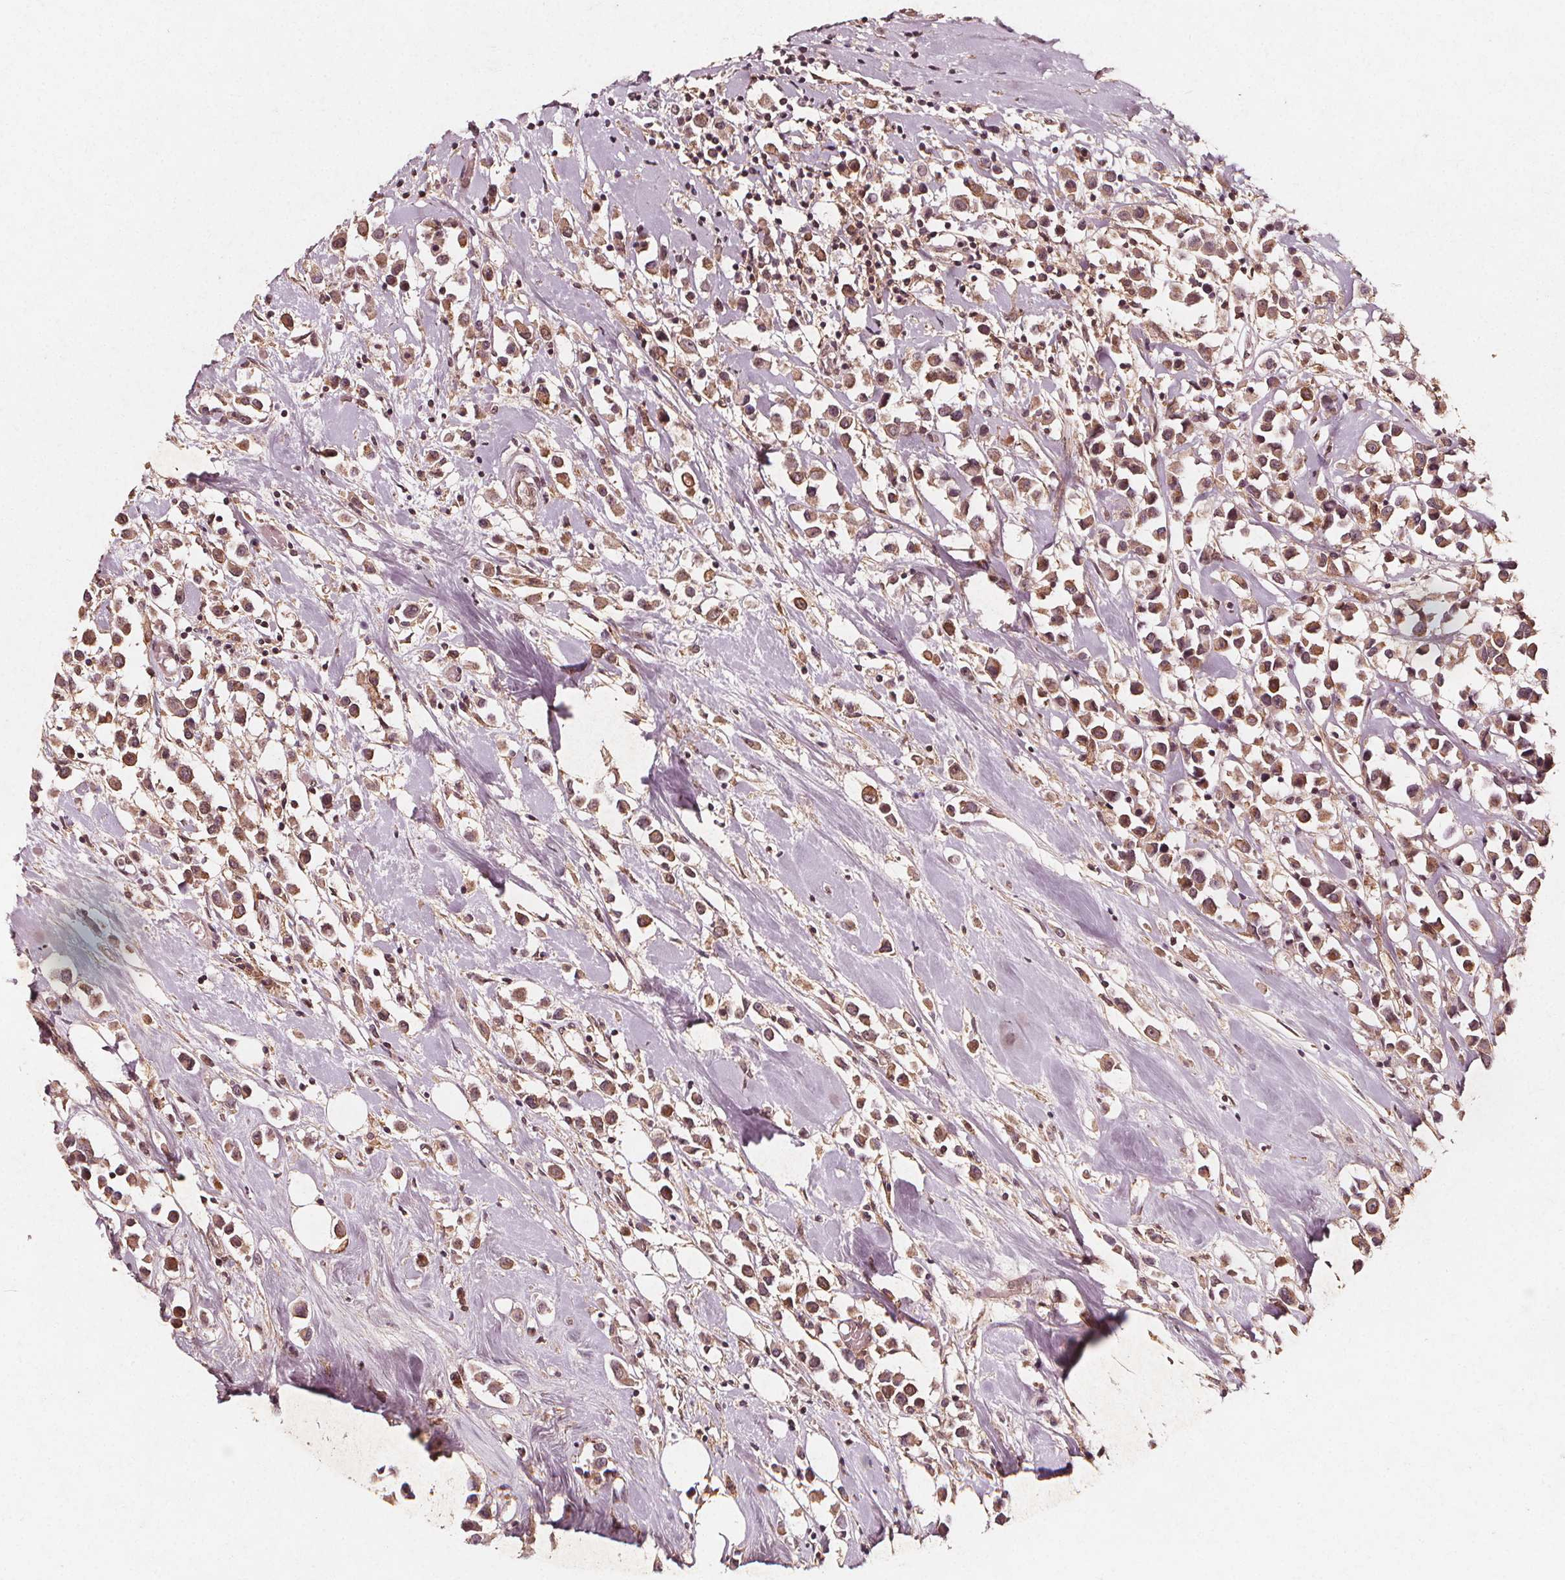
{"staining": {"intensity": "moderate", "quantity": ">75%", "location": "cytoplasmic/membranous"}, "tissue": "breast cancer", "cell_type": "Tumor cells", "image_type": "cancer", "snomed": [{"axis": "morphology", "description": "Duct carcinoma"}, {"axis": "topography", "description": "Breast"}], "caption": "Protein positivity by IHC reveals moderate cytoplasmic/membranous positivity in about >75% of tumor cells in breast intraductal carcinoma.", "gene": "ABCA1", "patient": {"sex": "female", "age": 61}}